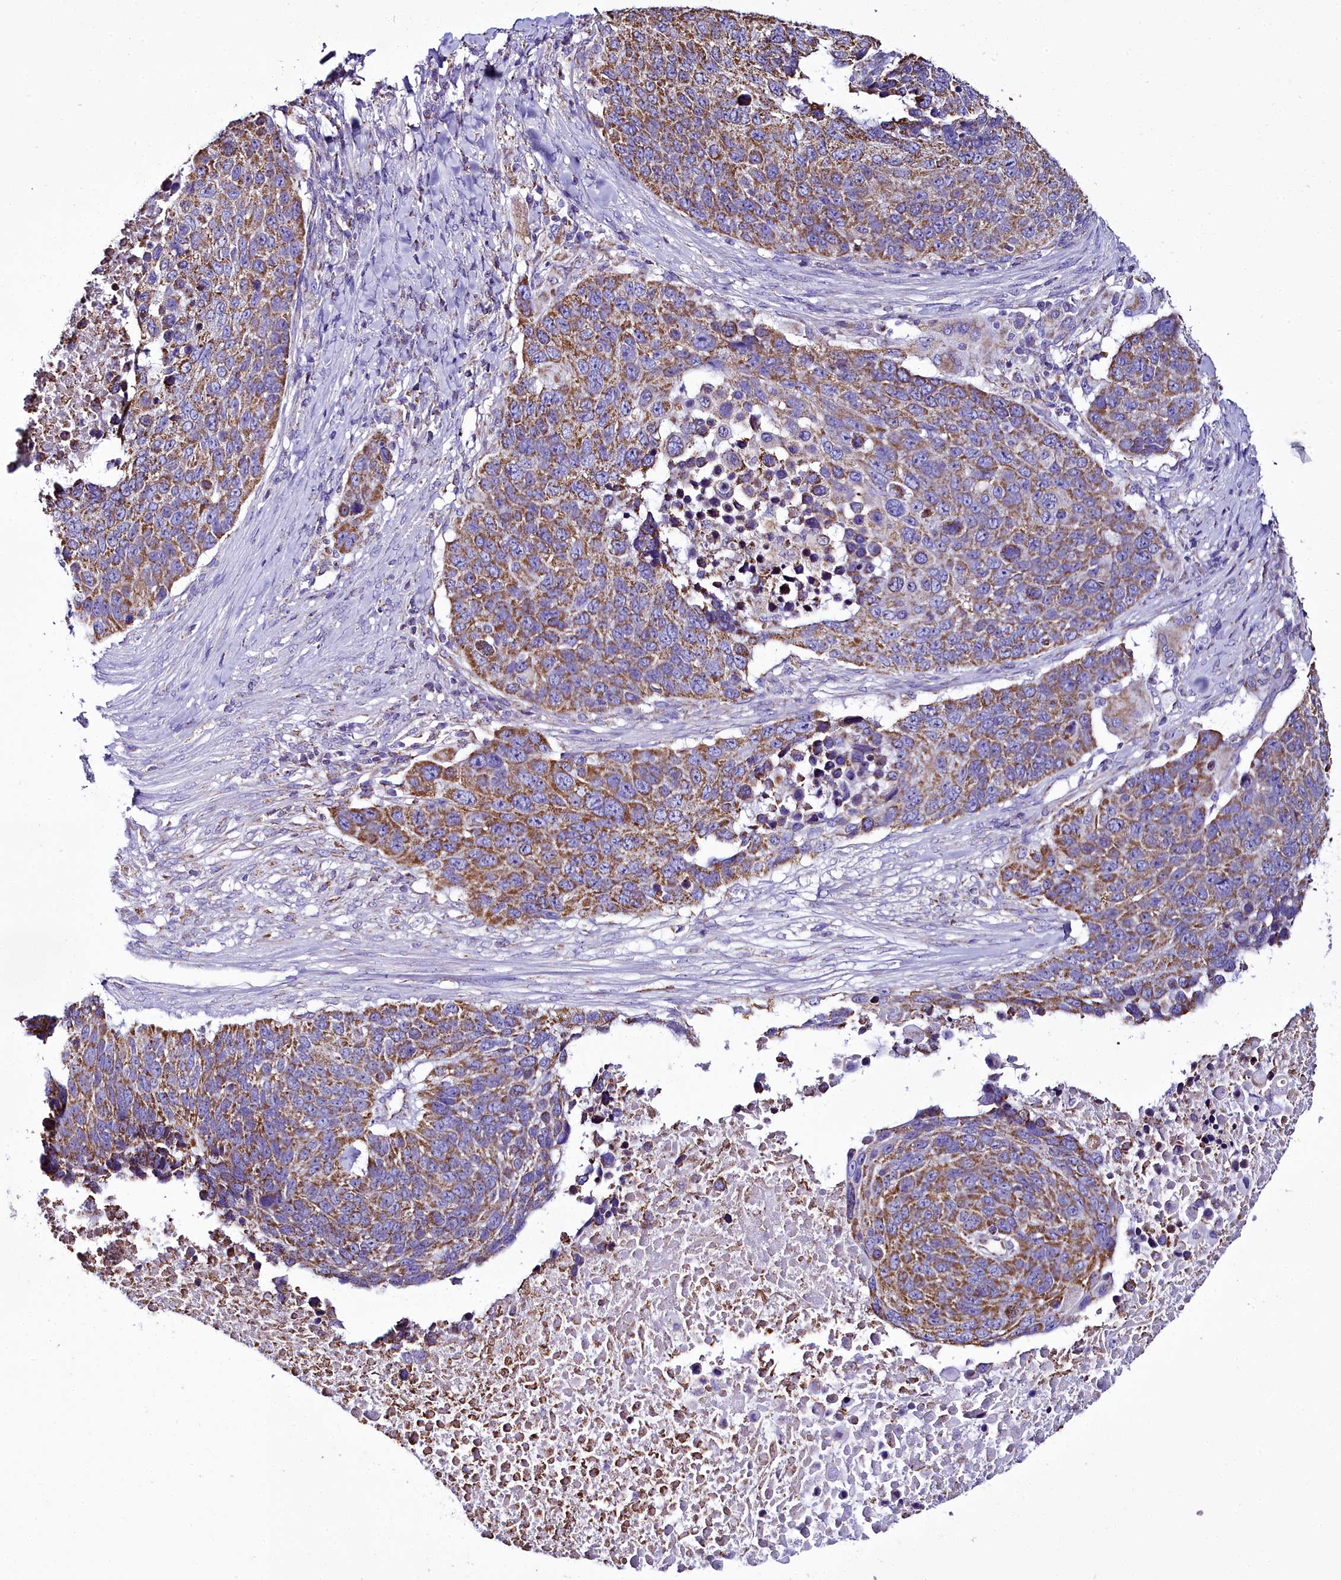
{"staining": {"intensity": "strong", "quantity": ">75%", "location": "cytoplasmic/membranous"}, "tissue": "lung cancer", "cell_type": "Tumor cells", "image_type": "cancer", "snomed": [{"axis": "morphology", "description": "Normal tissue, NOS"}, {"axis": "morphology", "description": "Squamous cell carcinoma, NOS"}, {"axis": "topography", "description": "Lymph node"}, {"axis": "topography", "description": "Lung"}], "caption": "Lung squamous cell carcinoma stained with a protein marker reveals strong staining in tumor cells.", "gene": "WDFY3", "patient": {"sex": "male", "age": 66}}